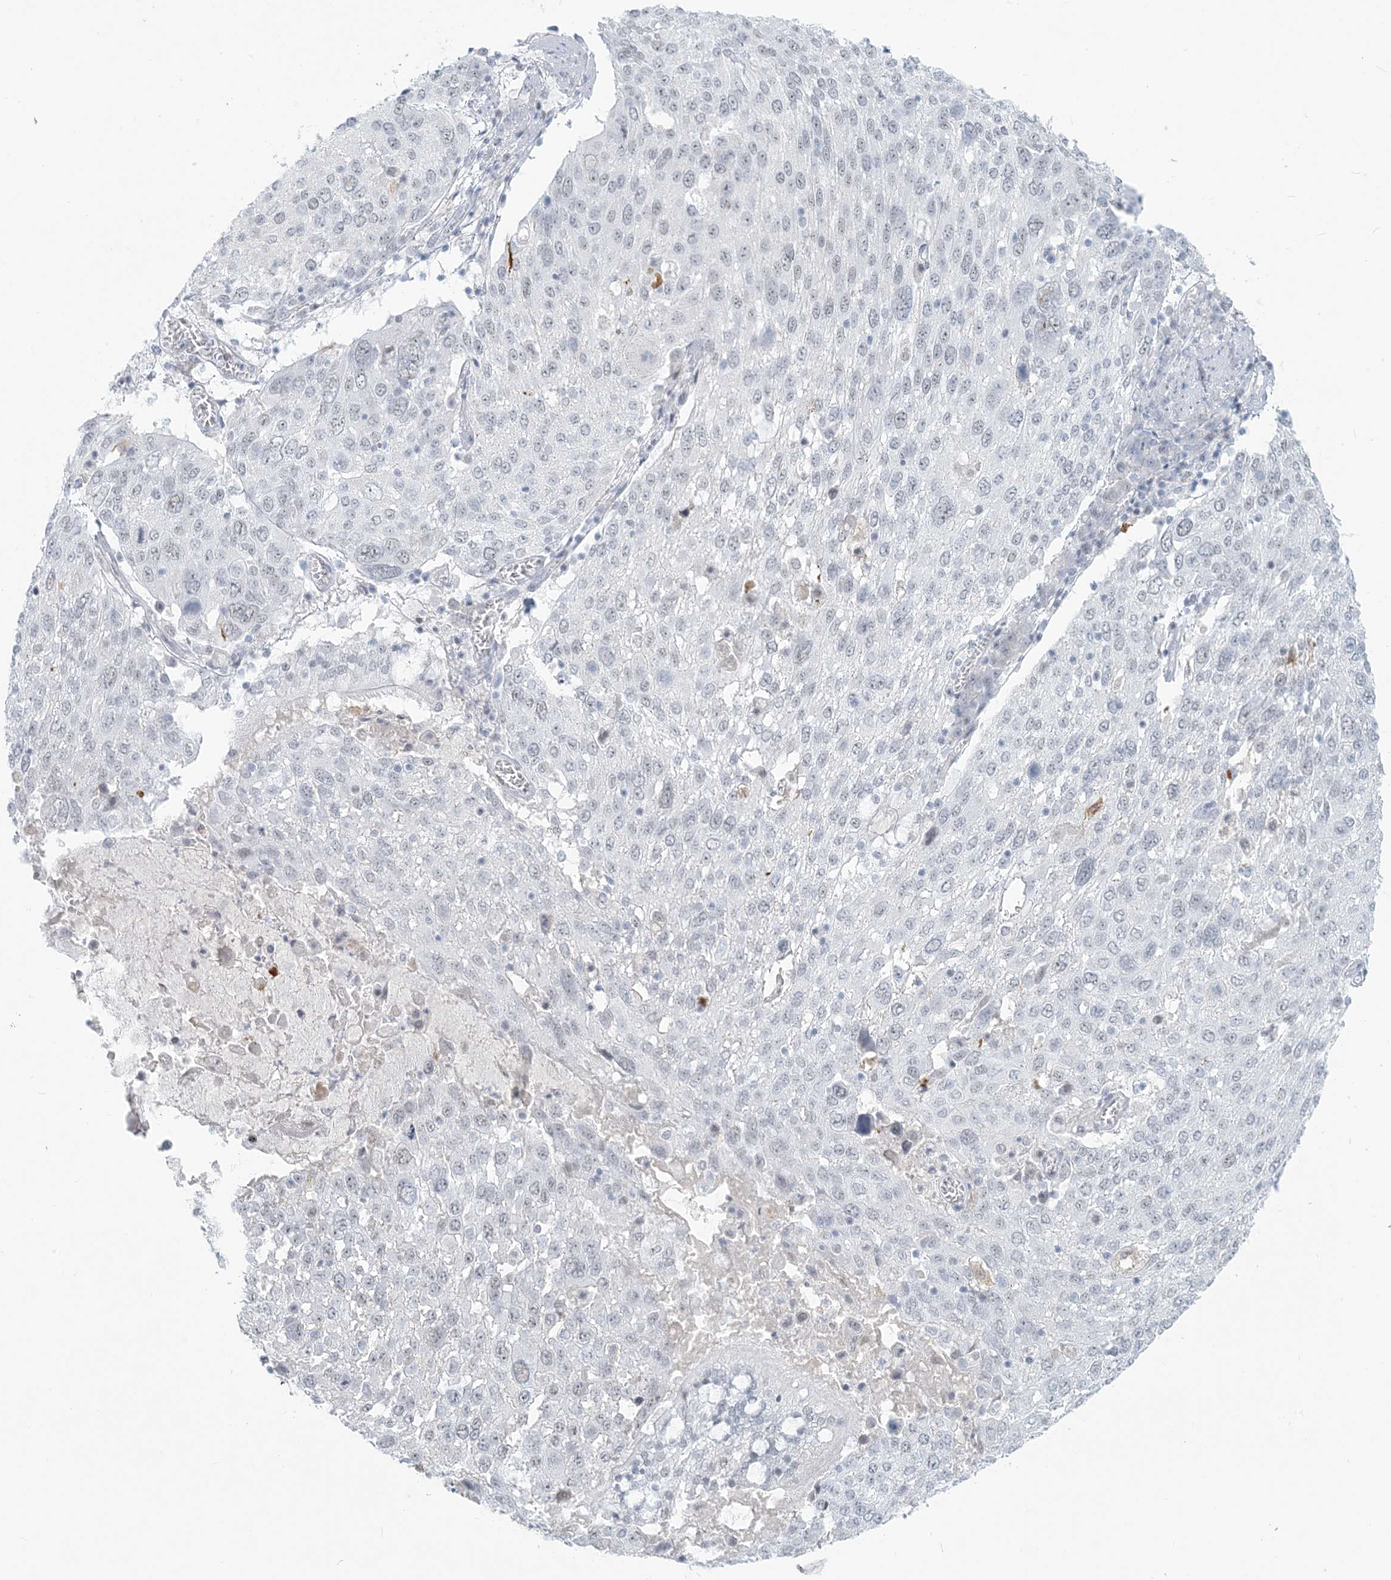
{"staining": {"intensity": "negative", "quantity": "none", "location": "none"}, "tissue": "lung cancer", "cell_type": "Tumor cells", "image_type": "cancer", "snomed": [{"axis": "morphology", "description": "Squamous cell carcinoma, NOS"}, {"axis": "topography", "description": "Lung"}], "caption": "Immunohistochemistry image of lung cancer stained for a protein (brown), which reveals no staining in tumor cells.", "gene": "SCML1", "patient": {"sex": "male", "age": 65}}